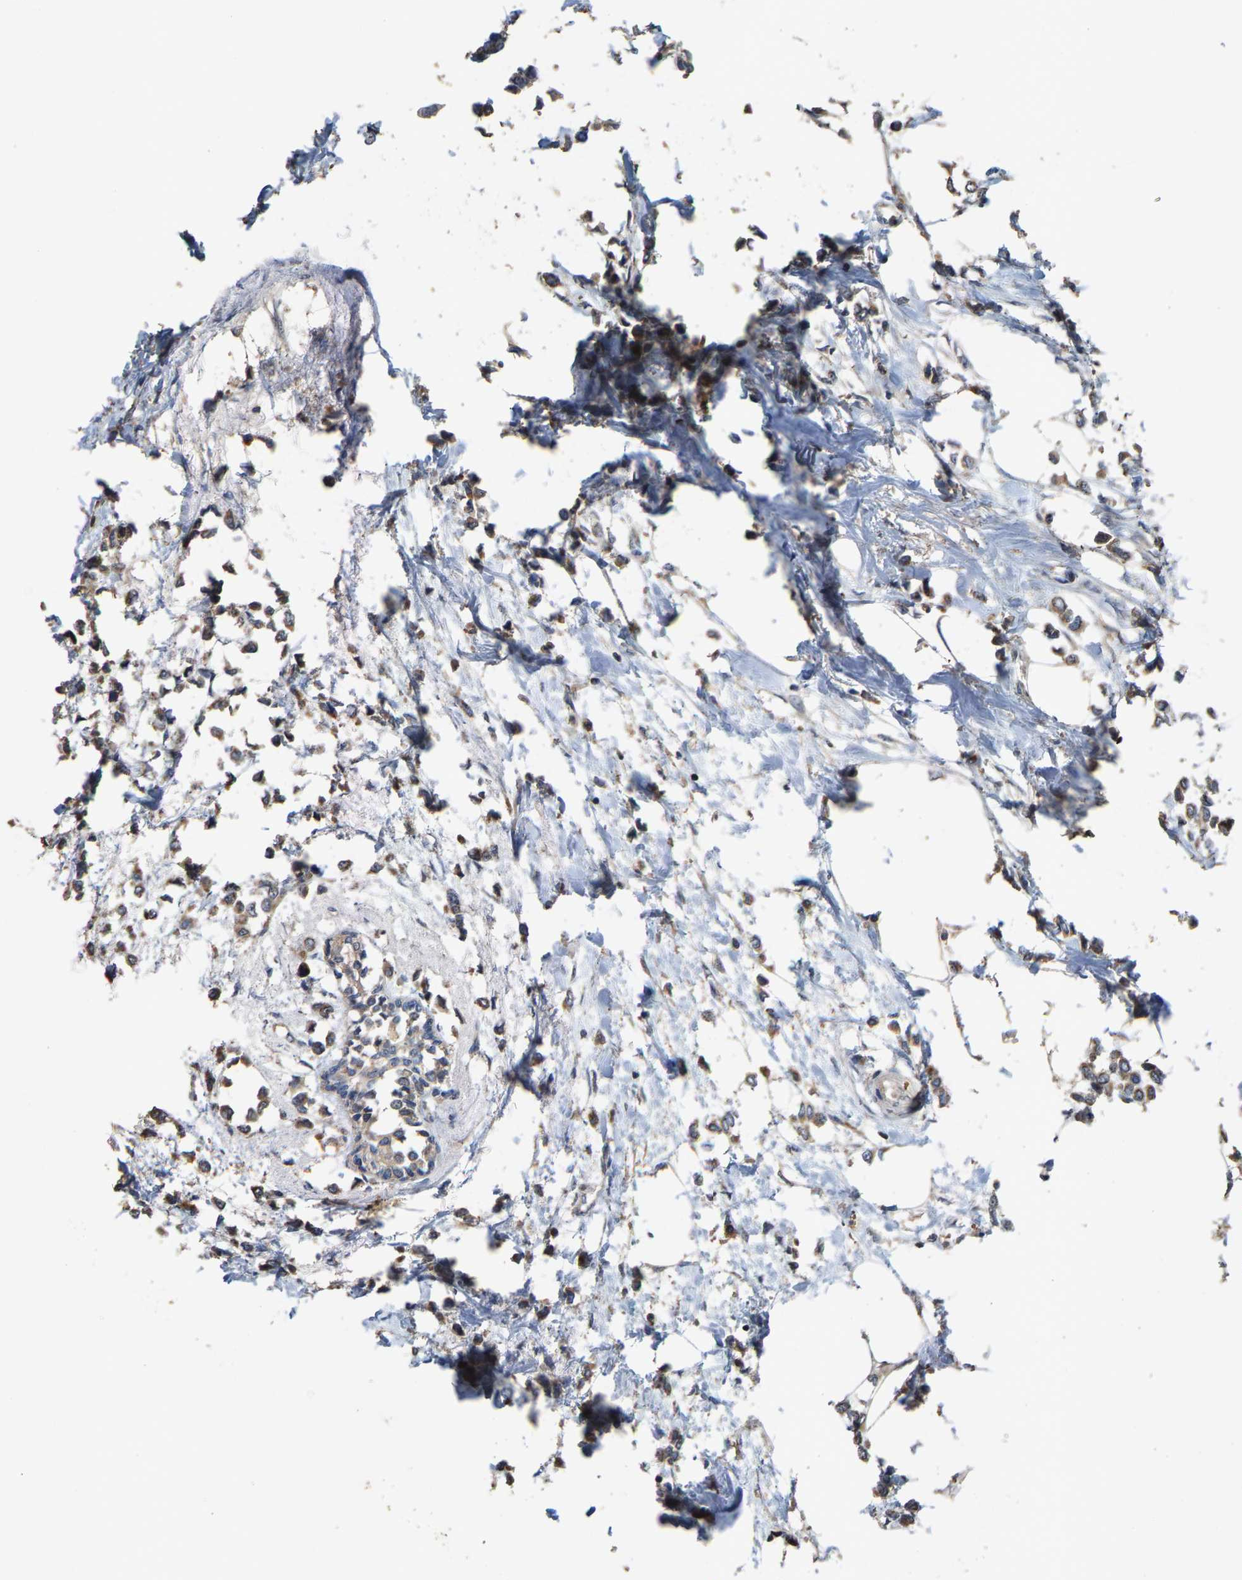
{"staining": {"intensity": "moderate", "quantity": ">75%", "location": "cytoplasmic/membranous"}, "tissue": "breast cancer", "cell_type": "Tumor cells", "image_type": "cancer", "snomed": [{"axis": "morphology", "description": "Lobular carcinoma"}, {"axis": "topography", "description": "Breast"}], "caption": "Protein staining of lobular carcinoma (breast) tissue exhibits moderate cytoplasmic/membranous expression in about >75% of tumor cells.", "gene": "TDRKH", "patient": {"sex": "female", "age": 51}}